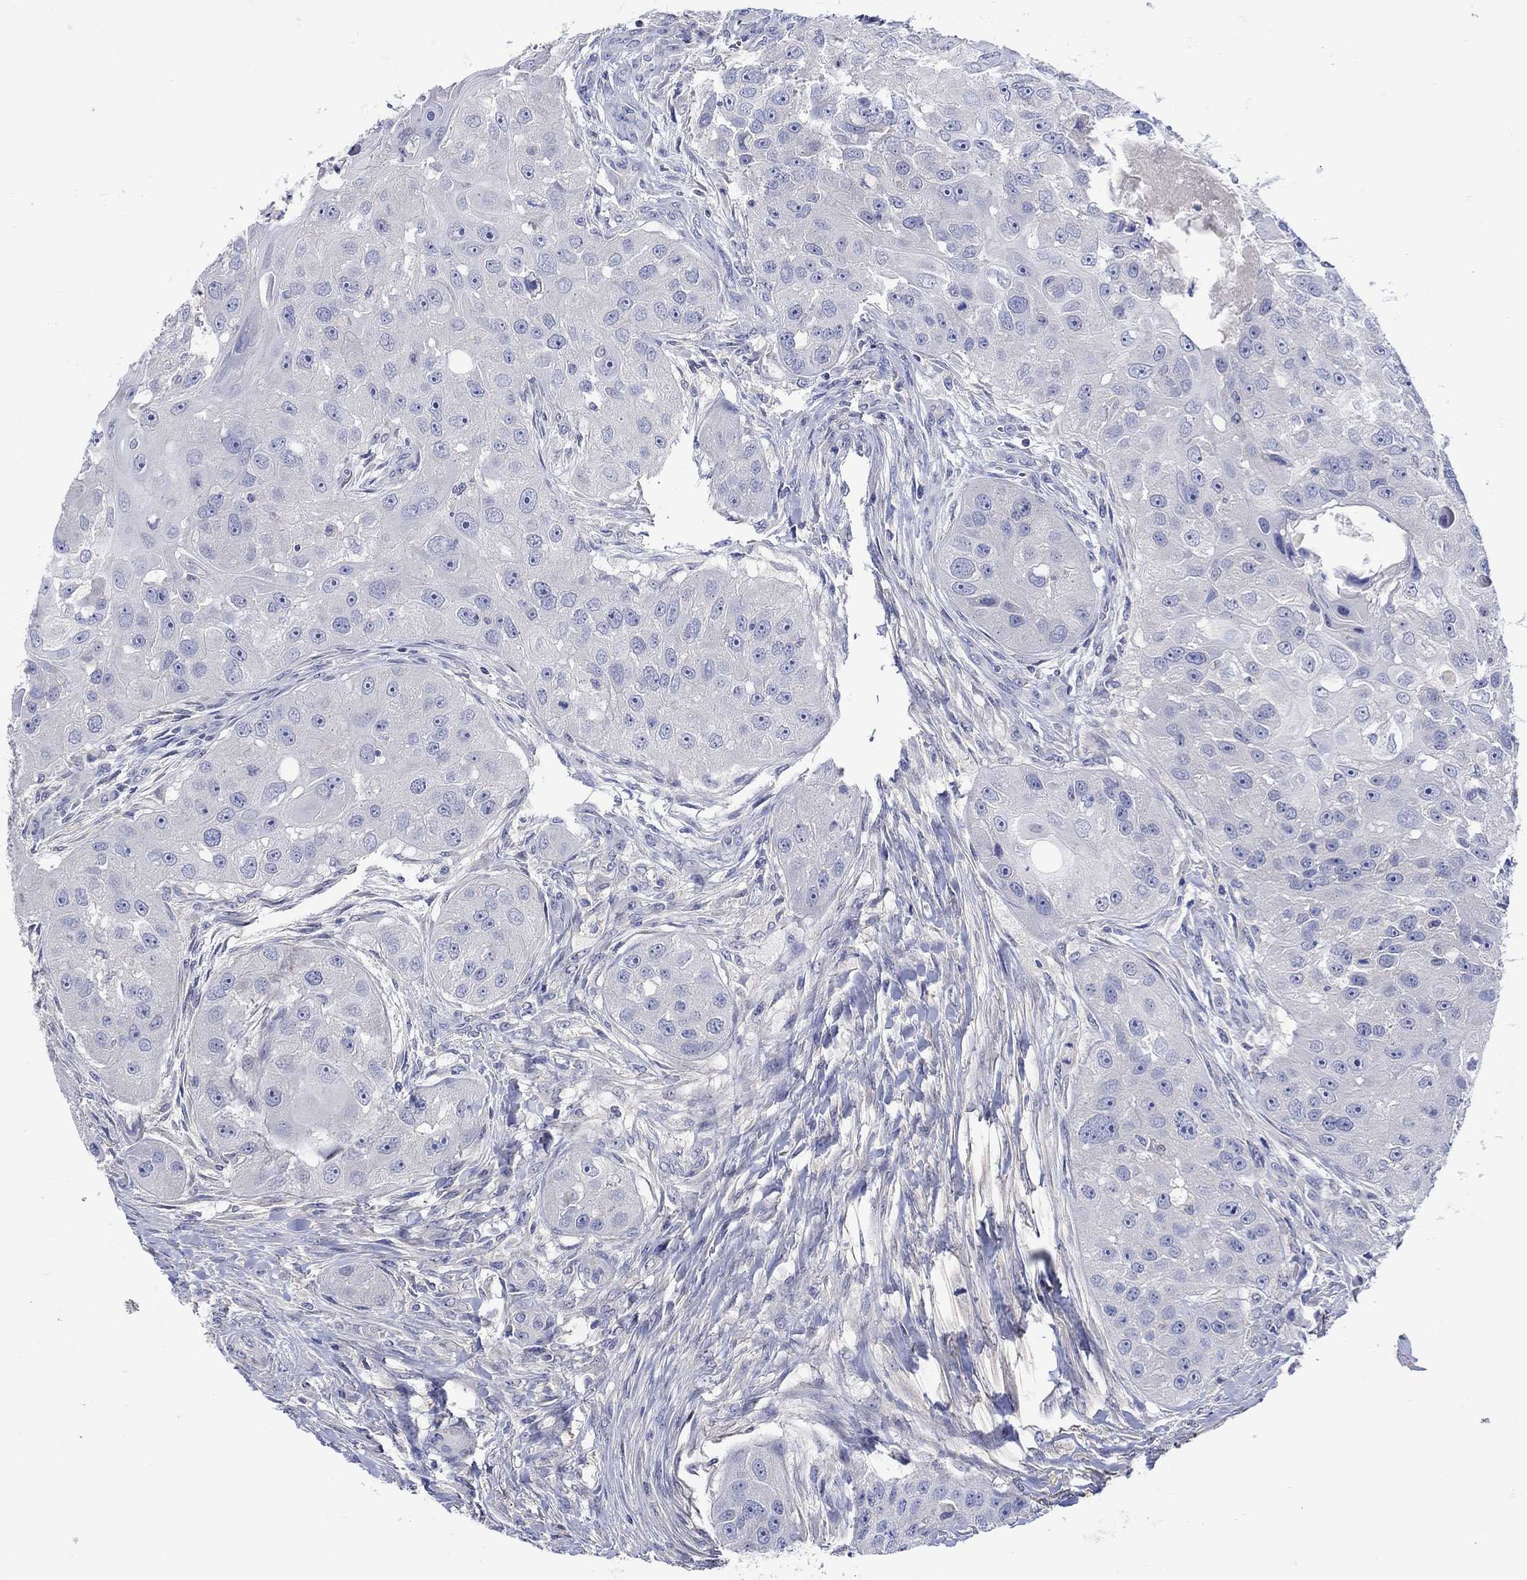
{"staining": {"intensity": "negative", "quantity": "none", "location": "none"}, "tissue": "head and neck cancer", "cell_type": "Tumor cells", "image_type": "cancer", "snomed": [{"axis": "morphology", "description": "Normal tissue, NOS"}, {"axis": "morphology", "description": "Squamous cell carcinoma, NOS"}, {"axis": "topography", "description": "Skeletal muscle"}, {"axis": "topography", "description": "Head-Neck"}], "caption": "Immunohistochemistry (IHC) micrograph of human head and neck cancer (squamous cell carcinoma) stained for a protein (brown), which shows no expression in tumor cells. (Brightfield microscopy of DAB immunohistochemistry (IHC) at high magnification).", "gene": "MSI1", "patient": {"sex": "male", "age": 51}}